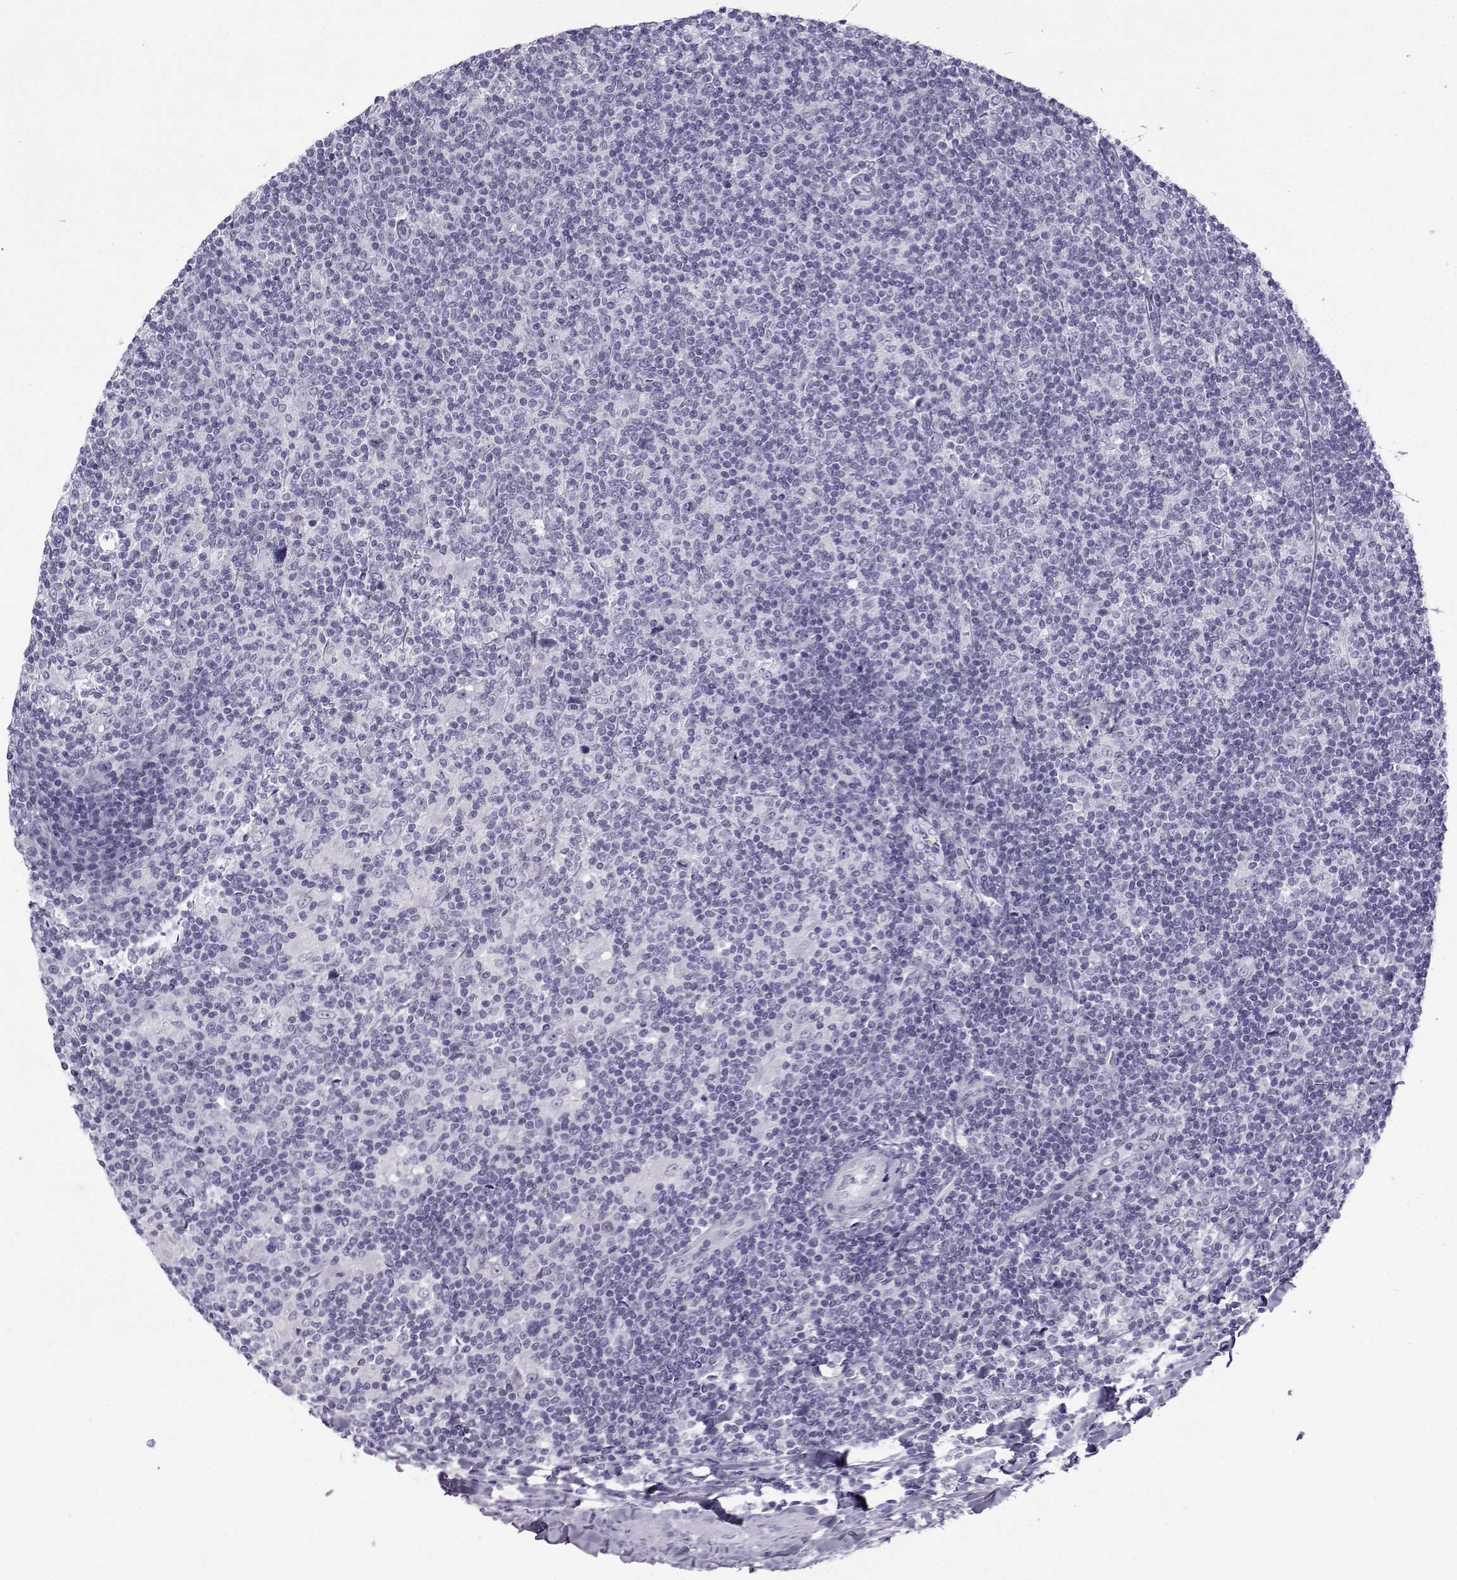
{"staining": {"intensity": "negative", "quantity": "none", "location": "none"}, "tissue": "lymphoma", "cell_type": "Tumor cells", "image_type": "cancer", "snomed": [{"axis": "morphology", "description": "Hodgkin's disease, NOS"}, {"axis": "topography", "description": "Lymph node"}], "caption": "A photomicrograph of human lymphoma is negative for staining in tumor cells.", "gene": "ARMC2", "patient": {"sex": "male", "age": 40}}